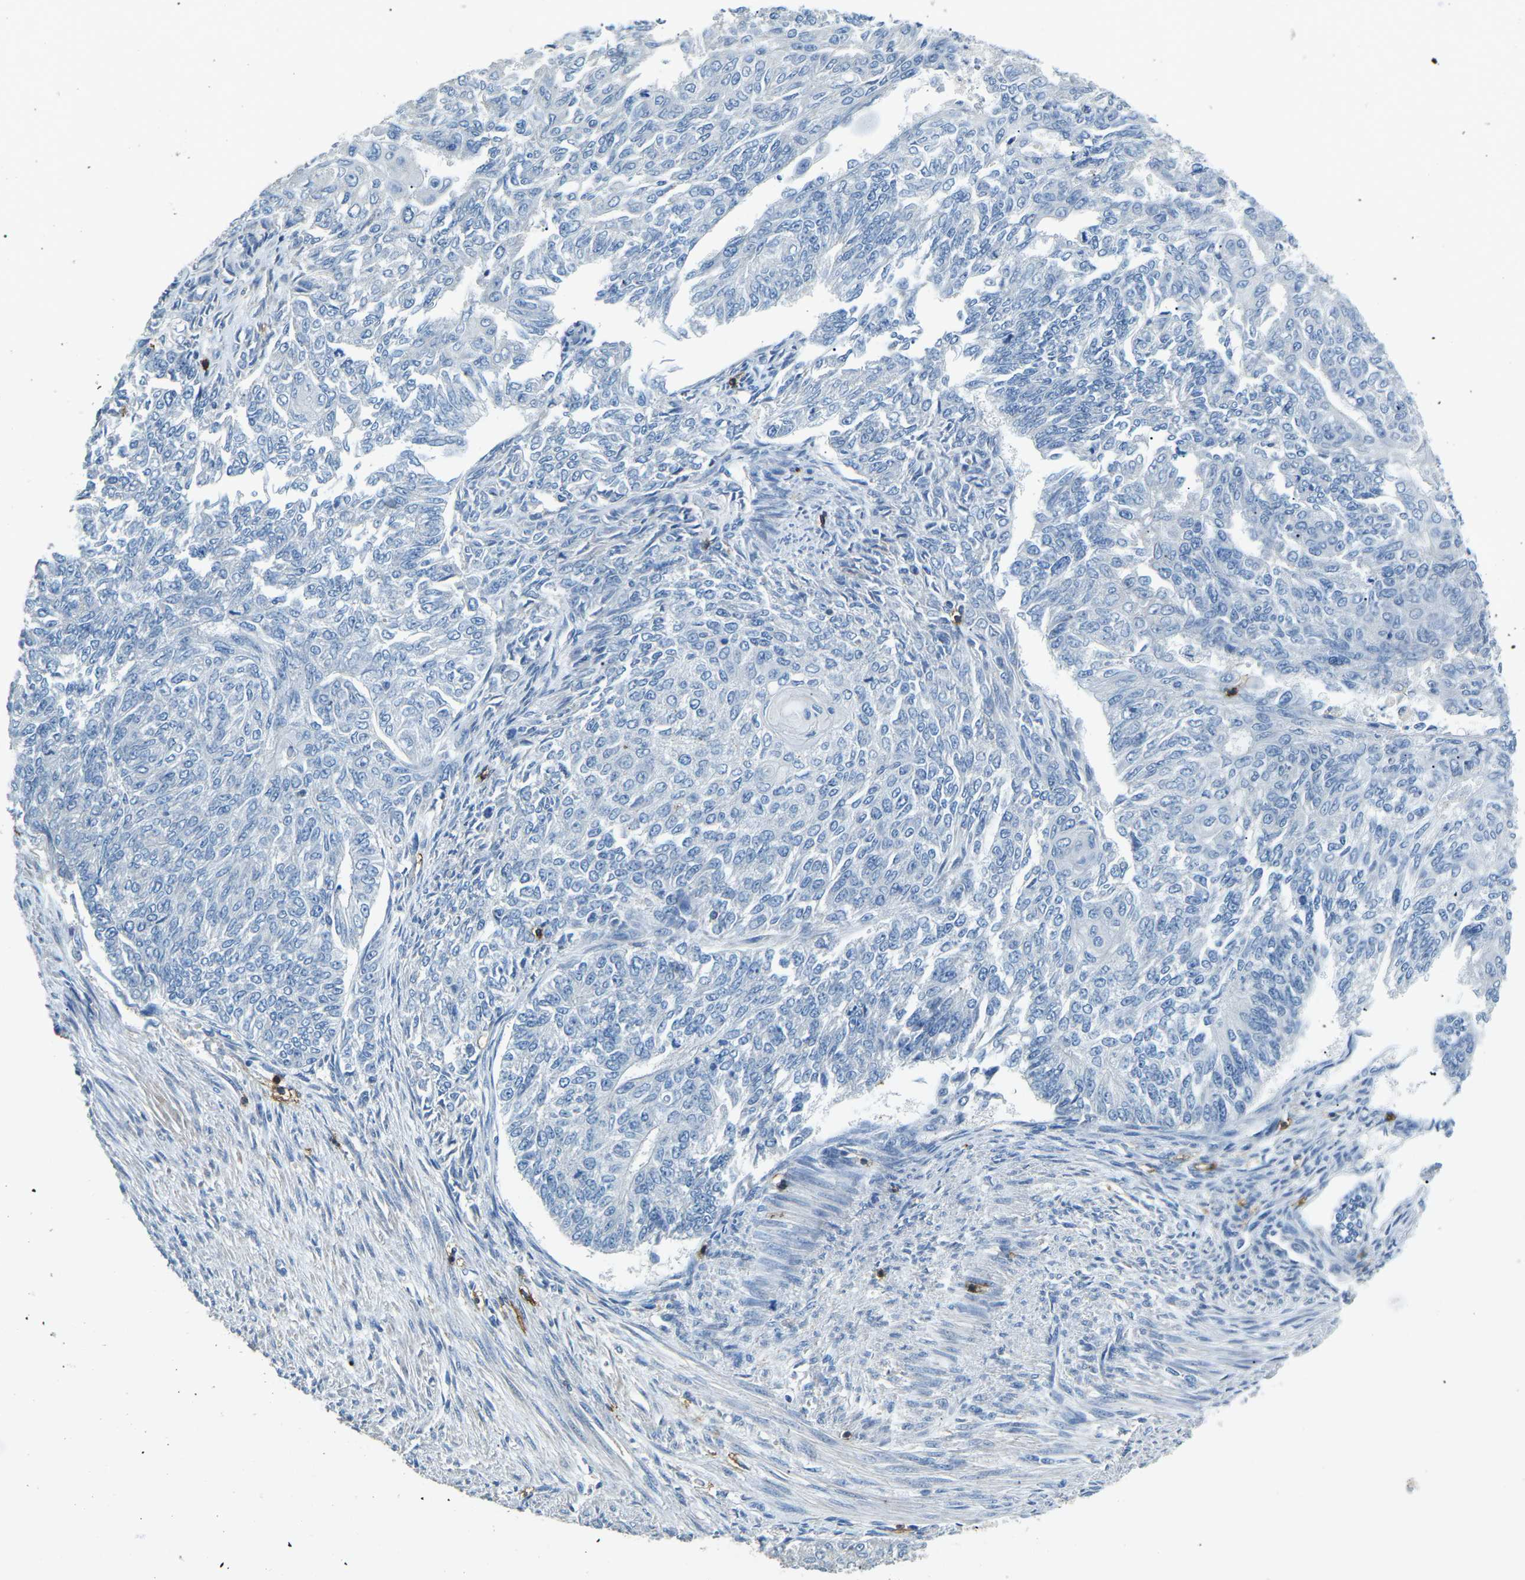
{"staining": {"intensity": "negative", "quantity": "none", "location": "none"}, "tissue": "endometrial cancer", "cell_type": "Tumor cells", "image_type": "cancer", "snomed": [{"axis": "morphology", "description": "Adenocarcinoma, NOS"}, {"axis": "topography", "description": "Endometrium"}], "caption": "Tumor cells show no significant staining in endometrial cancer.", "gene": "CD6", "patient": {"sex": "female", "age": 32}}